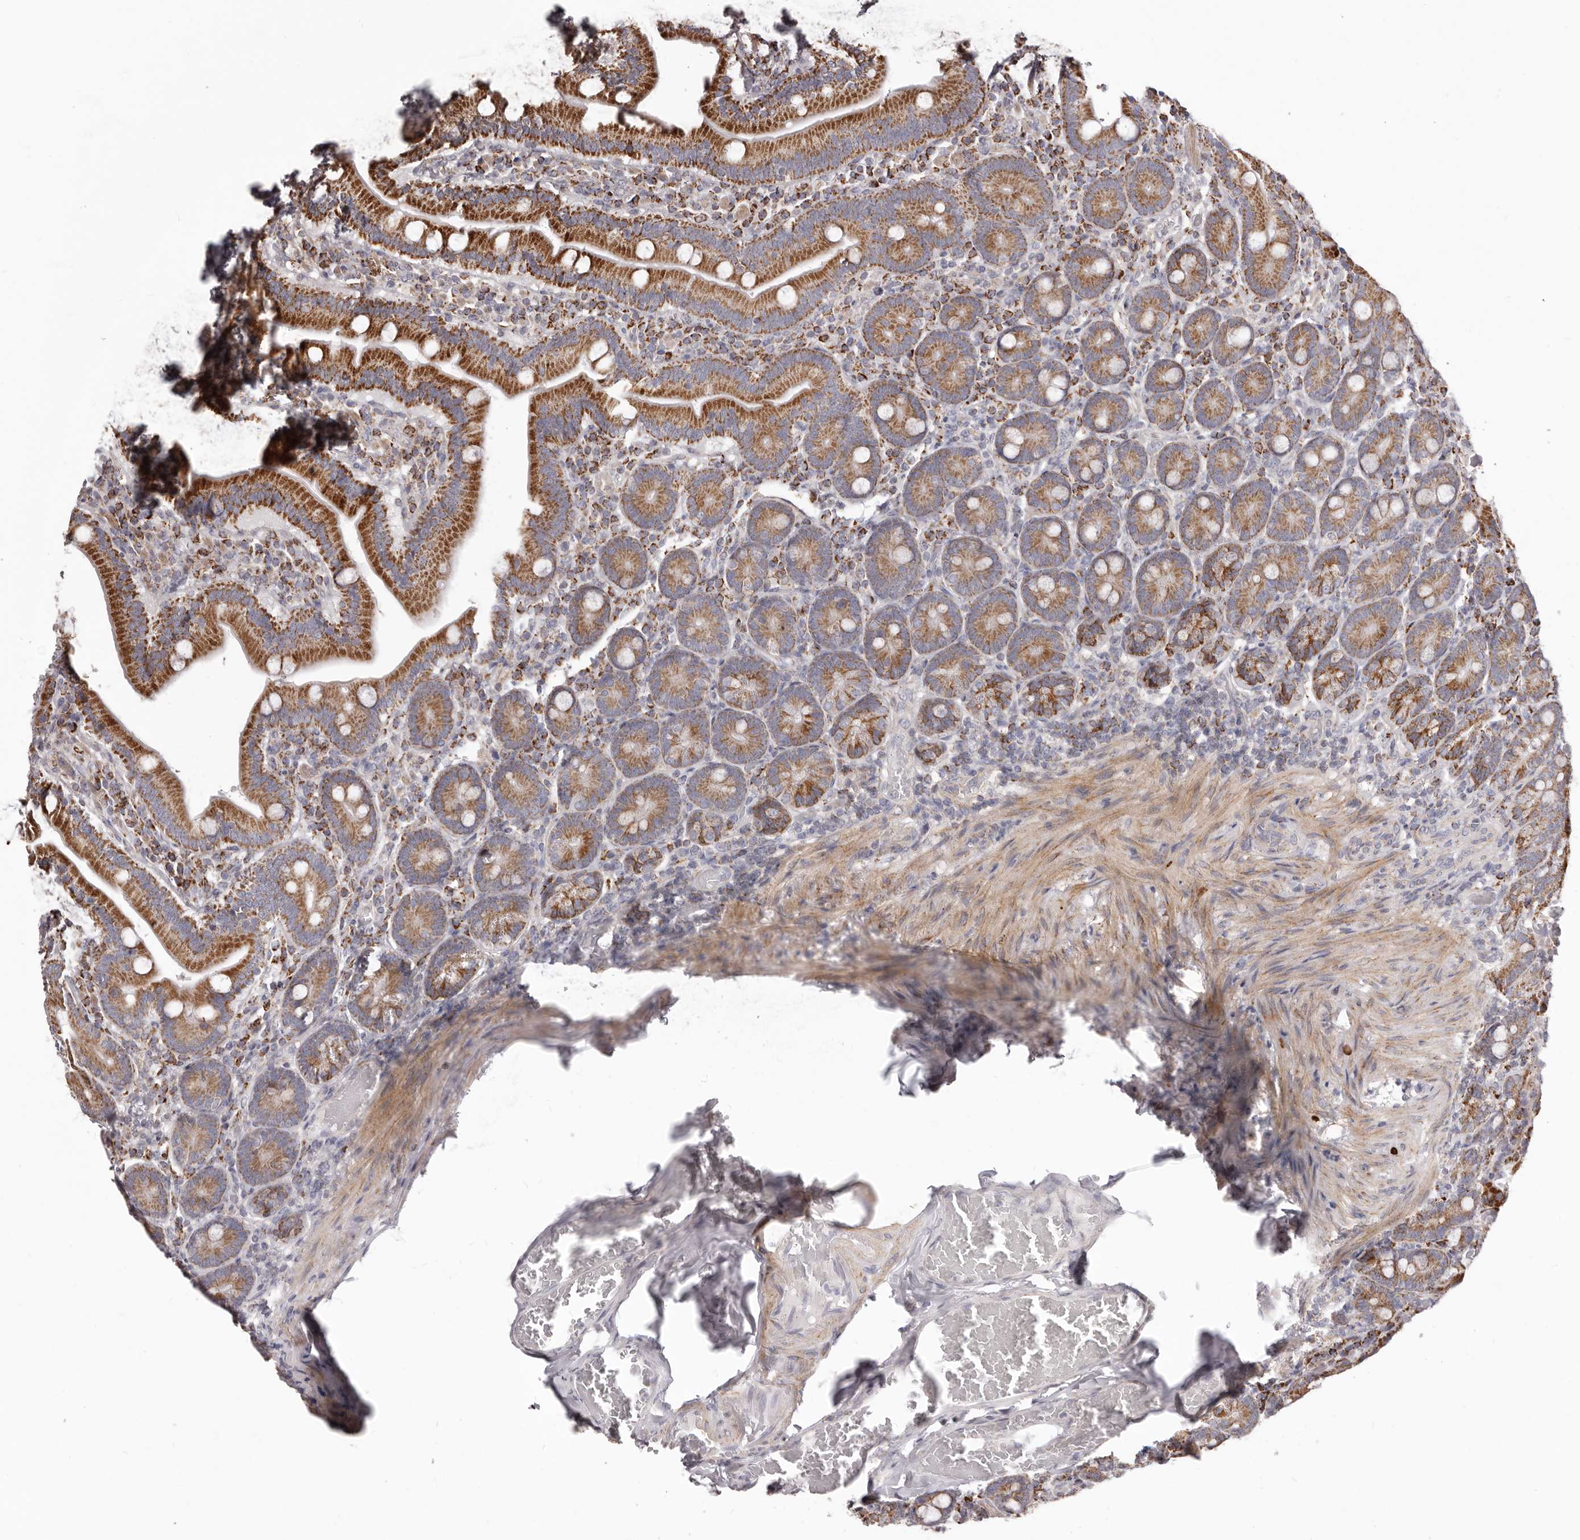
{"staining": {"intensity": "strong", "quantity": ">75%", "location": "cytoplasmic/membranous"}, "tissue": "duodenum", "cell_type": "Glandular cells", "image_type": "normal", "snomed": [{"axis": "morphology", "description": "Normal tissue, NOS"}, {"axis": "topography", "description": "Duodenum"}], "caption": "Immunohistochemical staining of benign duodenum shows strong cytoplasmic/membranous protein expression in approximately >75% of glandular cells.", "gene": "PRMT2", "patient": {"sex": "female", "age": 62}}